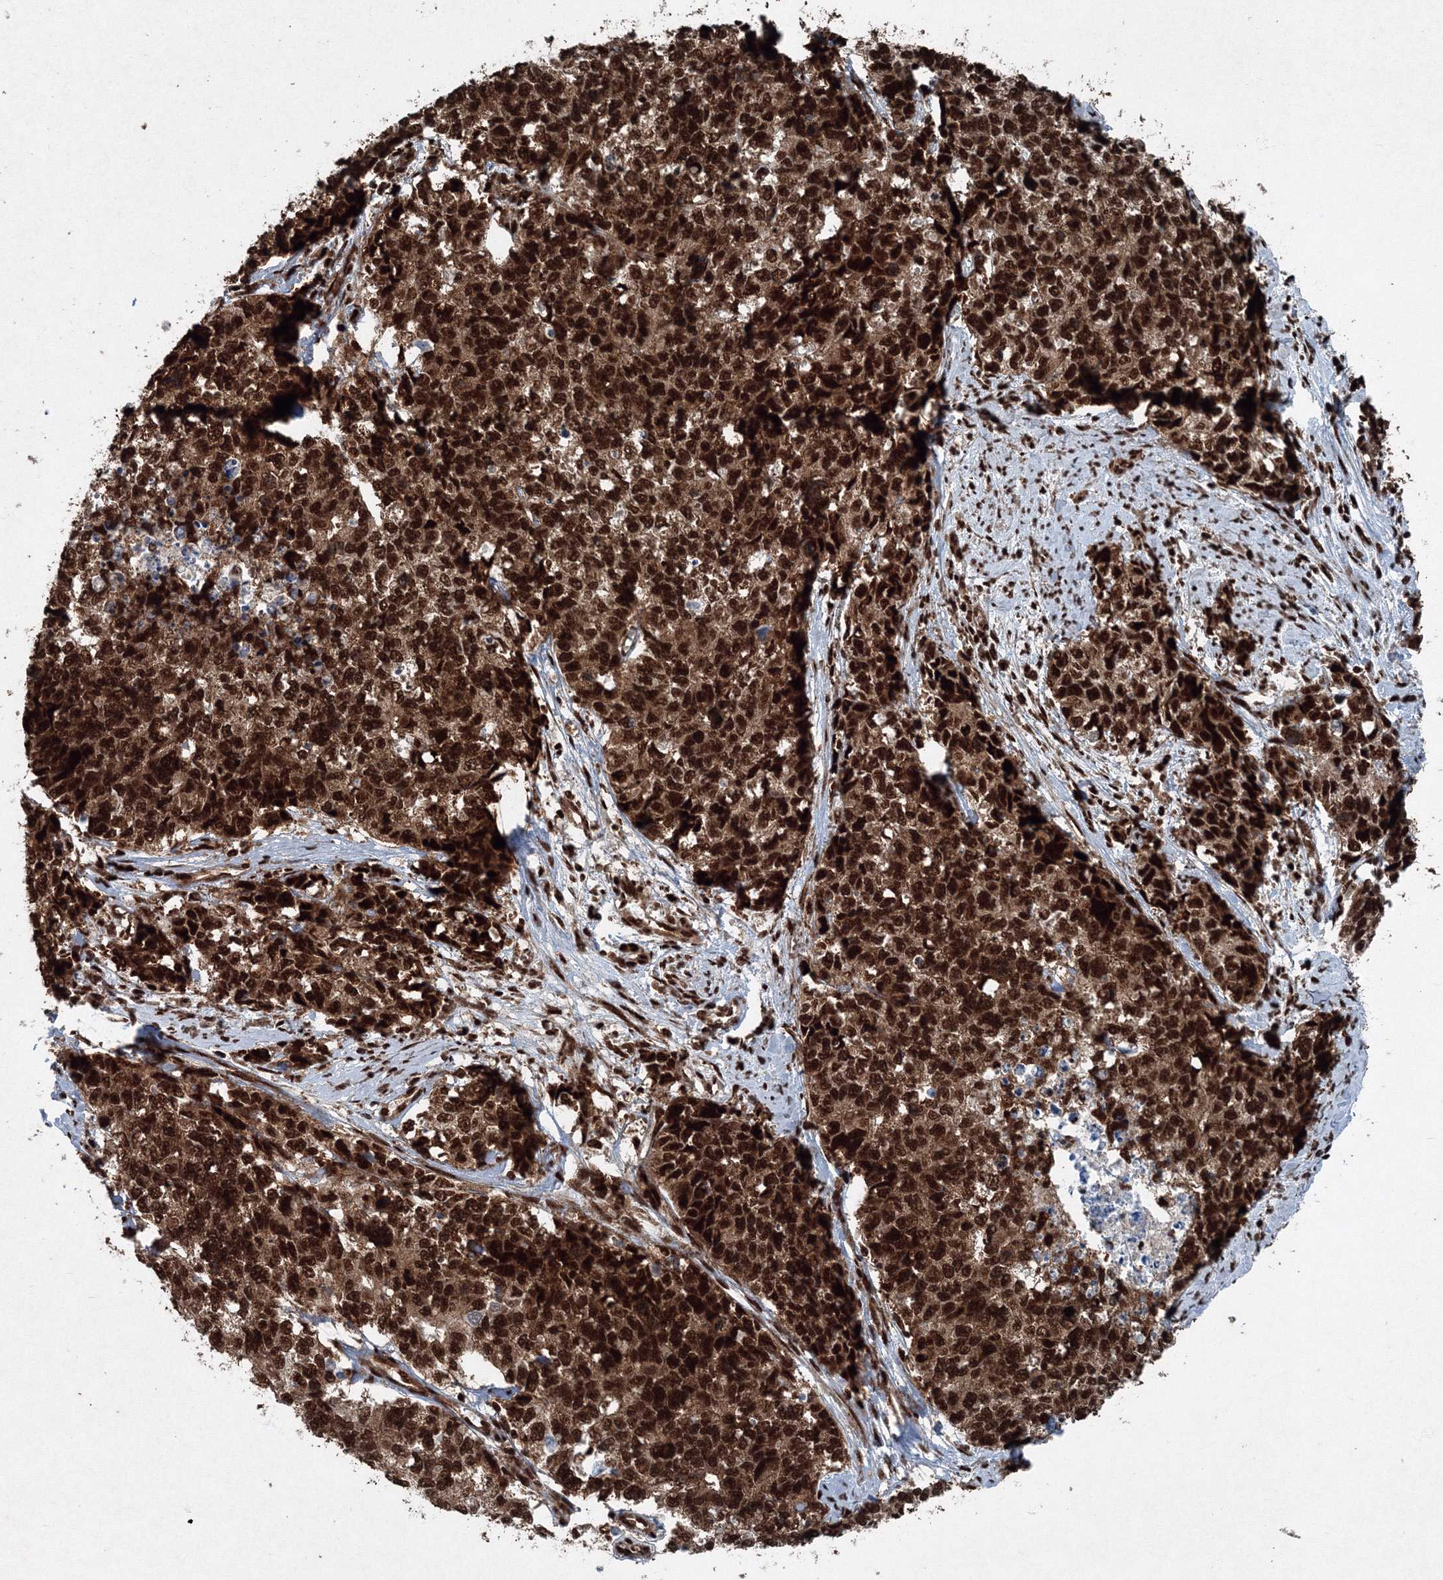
{"staining": {"intensity": "strong", "quantity": ">75%", "location": "cytoplasmic/membranous,nuclear"}, "tissue": "cervical cancer", "cell_type": "Tumor cells", "image_type": "cancer", "snomed": [{"axis": "morphology", "description": "Squamous cell carcinoma, NOS"}, {"axis": "topography", "description": "Cervix"}], "caption": "Cervical cancer (squamous cell carcinoma) stained for a protein shows strong cytoplasmic/membranous and nuclear positivity in tumor cells. The staining is performed using DAB (3,3'-diaminobenzidine) brown chromogen to label protein expression. The nuclei are counter-stained blue using hematoxylin.", "gene": "SNRPC", "patient": {"sex": "female", "age": 63}}